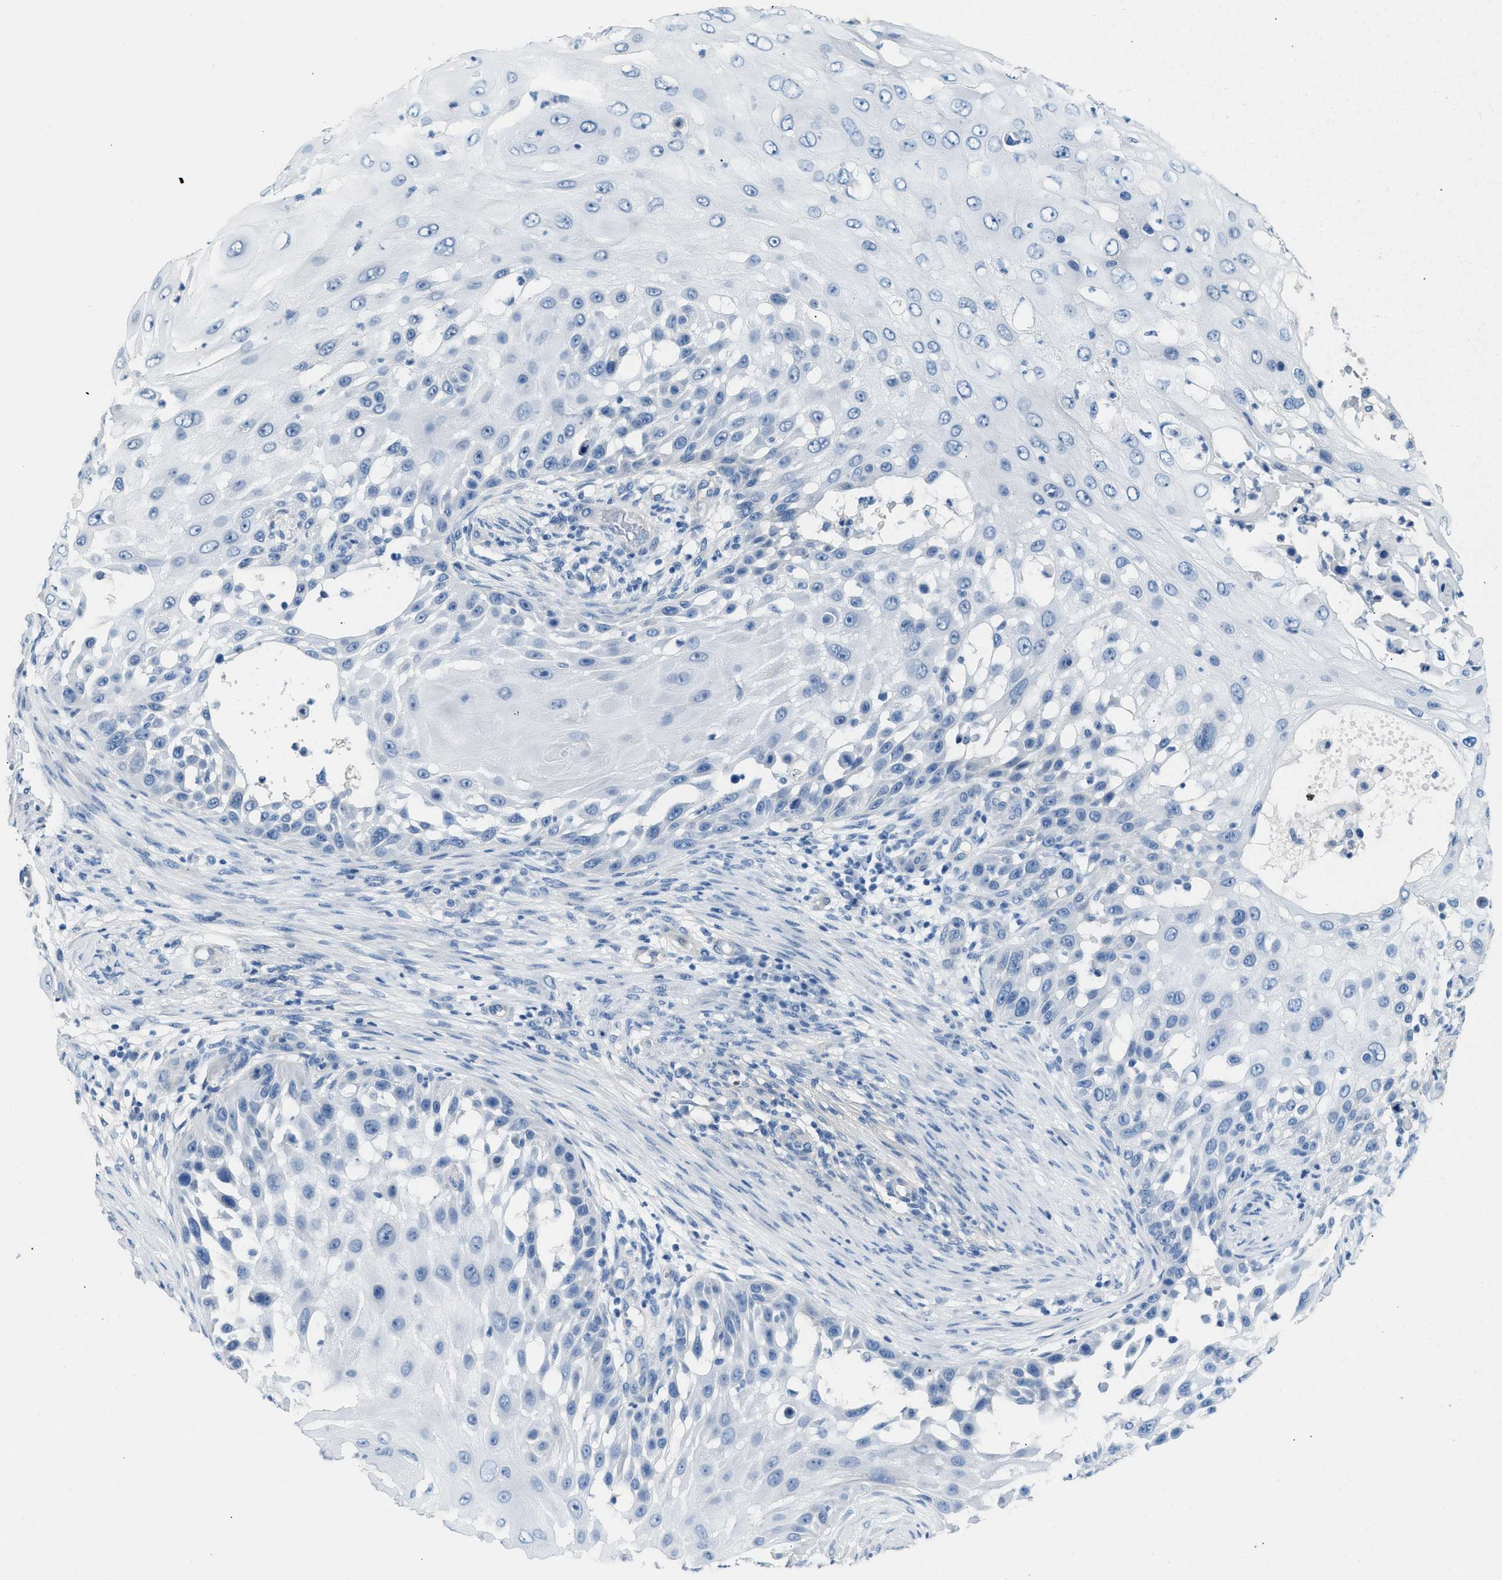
{"staining": {"intensity": "negative", "quantity": "none", "location": "none"}, "tissue": "skin cancer", "cell_type": "Tumor cells", "image_type": "cancer", "snomed": [{"axis": "morphology", "description": "Squamous cell carcinoma, NOS"}, {"axis": "topography", "description": "Skin"}], "caption": "Tumor cells are negative for protein expression in human skin cancer (squamous cell carcinoma).", "gene": "SPAM1", "patient": {"sex": "female", "age": 44}}